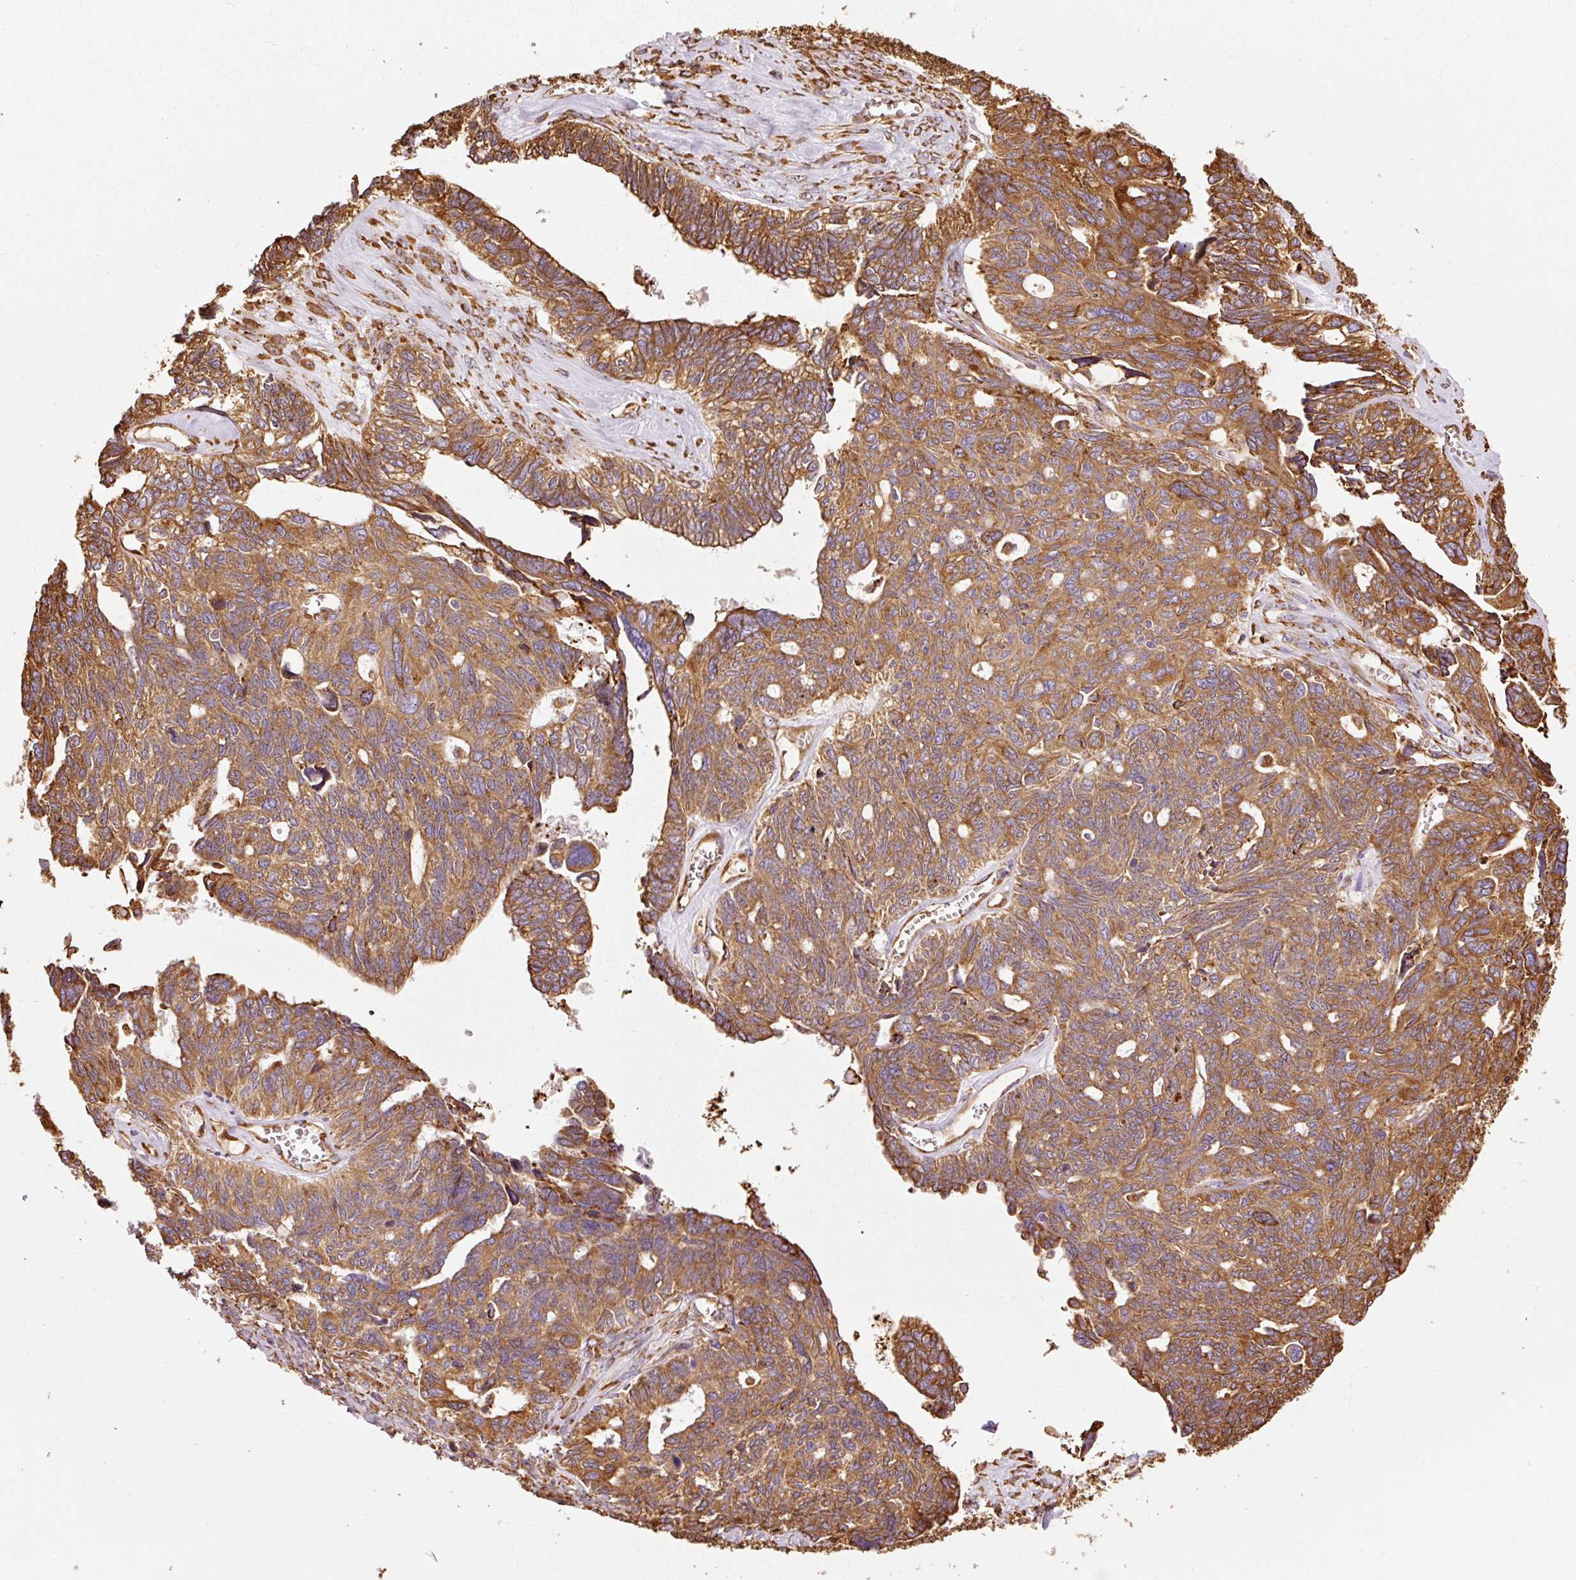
{"staining": {"intensity": "strong", "quantity": ">75%", "location": "cytoplasmic/membranous"}, "tissue": "ovarian cancer", "cell_type": "Tumor cells", "image_type": "cancer", "snomed": [{"axis": "morphology", "description": "Cystadenocarcinoma, serous, NOS"}, {"axis": "topography", "description": "Ovary"}], "caption": "Brown immunohistochemical staining in serous cystadenocarcinoma (ovarian) reveals strong cytoplasmic/membranous positivity in about >75% of tumor cells.", "gene": "KLC1", "patient": {"sex": "female", "age": 79}}